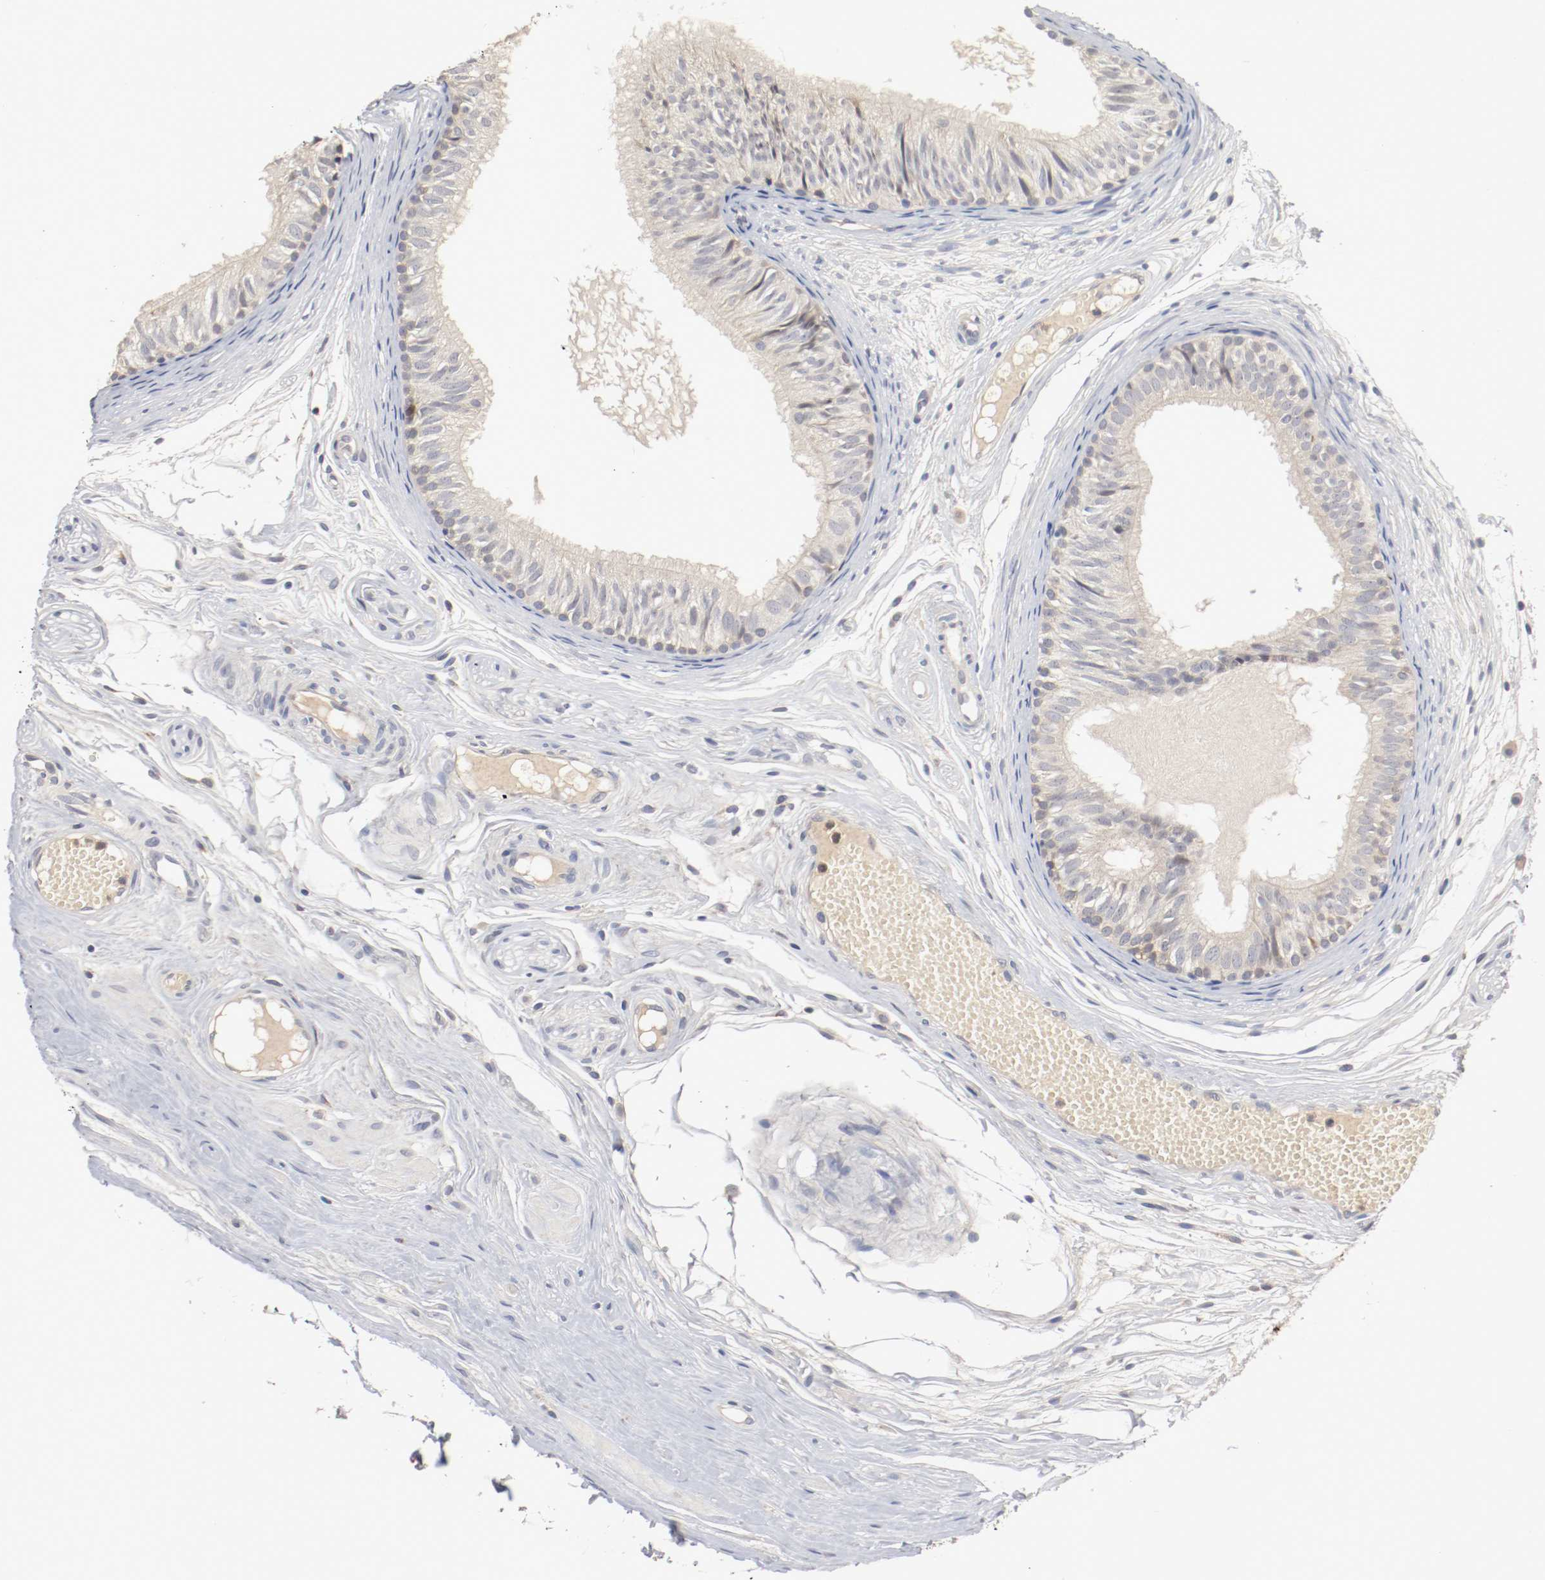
{"staining": {"intensity": "weak", "quantity": ">75%", "location": "cytoplasmic/membranous"}, "tissue": "epididymis", "cell_type": "Glandular cells", "image_type": "normal", "snomed": [{"axis": "morphology", "description": "Normal tissue, NOS"}, {"axis": "morphology", "description": "Atrophy, NOS"}, {"axis": "topography", "description": "Testis"}, {"axis": "topography", "description": "Epididymis"}], "caption": "The micrograph demonstrates immunohistochemical staining of benign epididymis. There is weak cytoplasmic/membranous staining is present in about >75% of glandular cells.", "gene": "REN", "patient": {"sex": "male", "age": 18}}